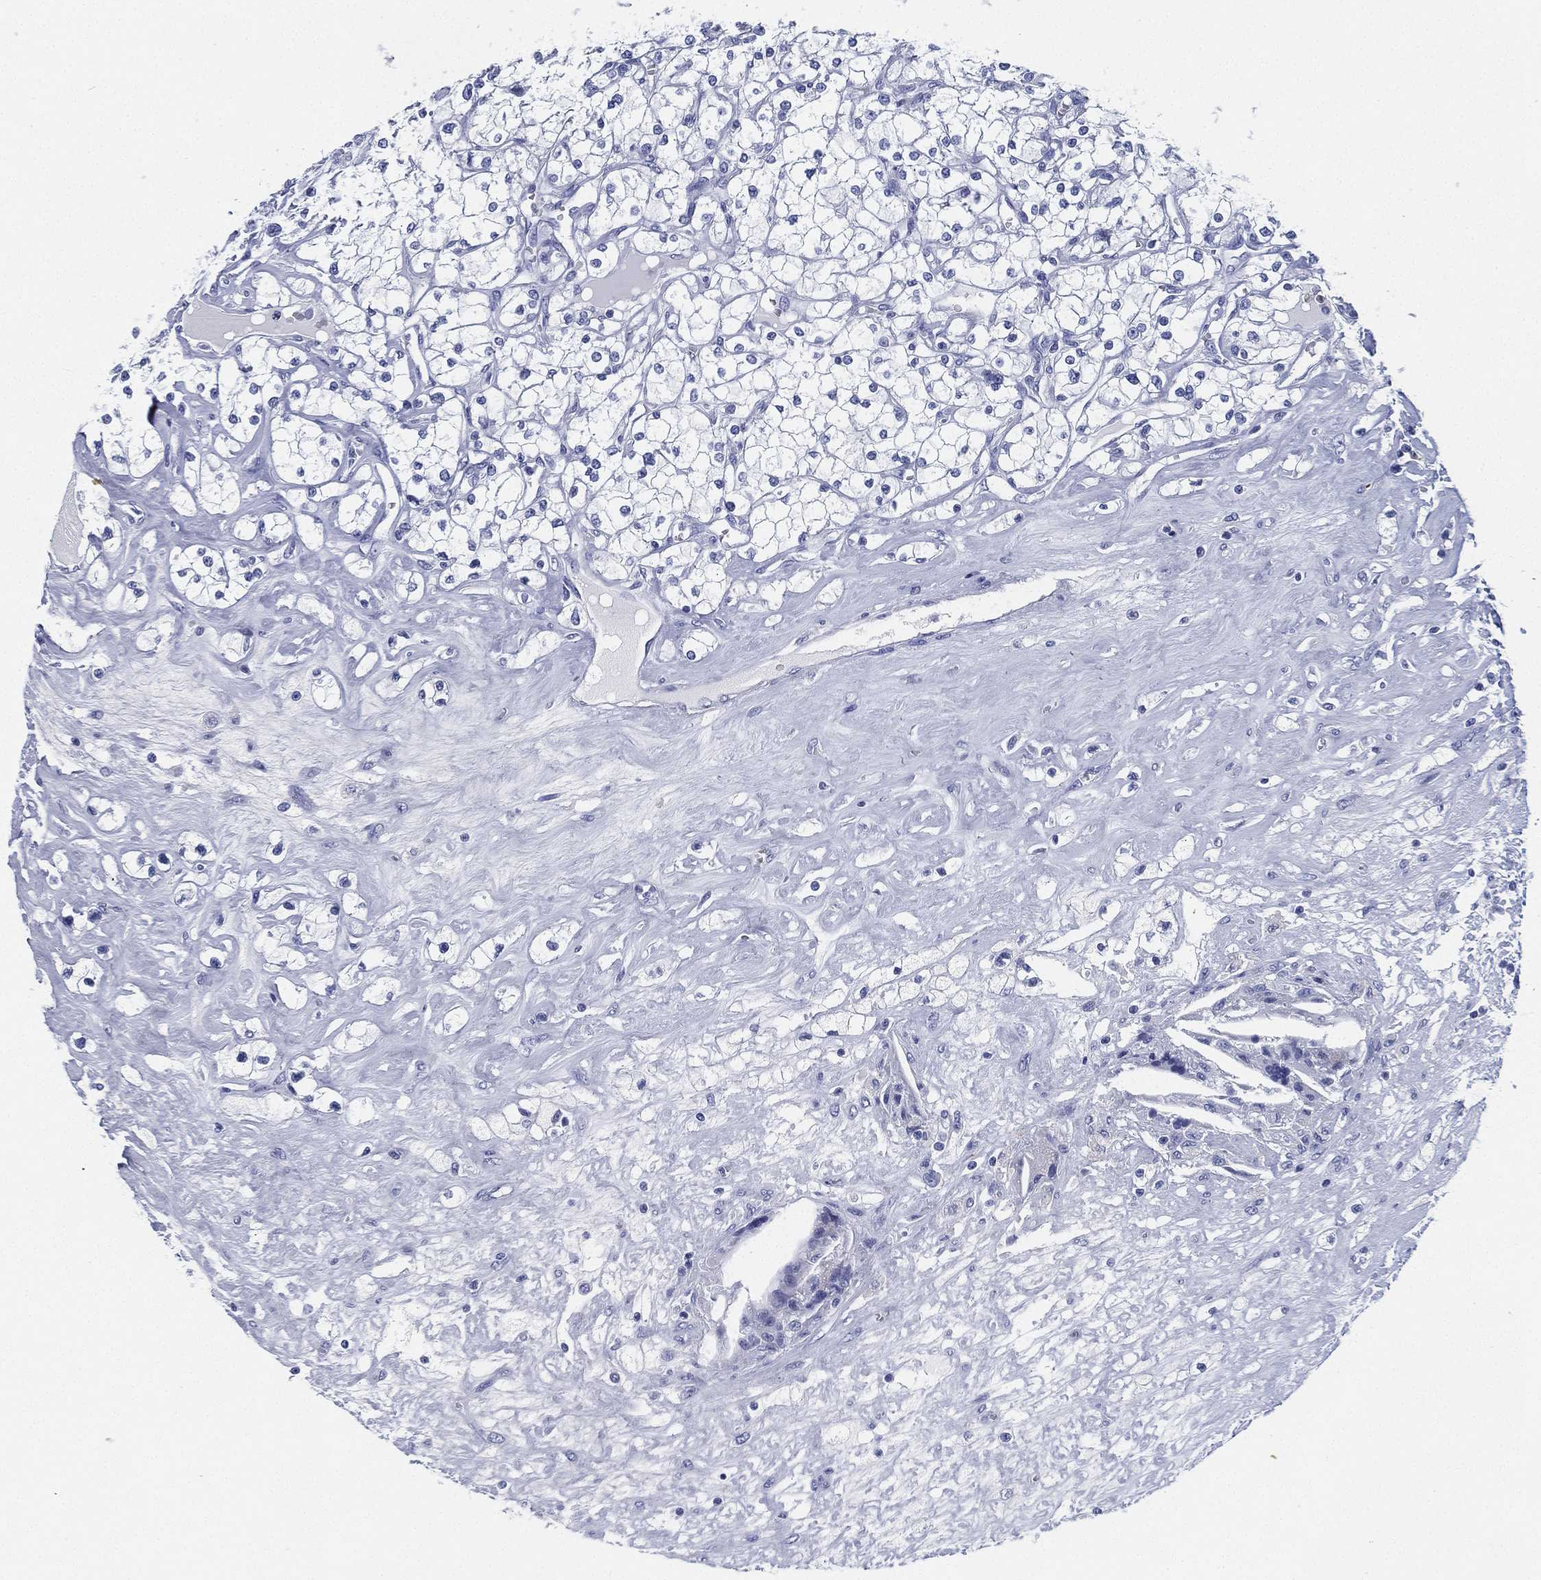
{"staining": {"intensity": "negative", "quantity": "none", "location": "none"}, "tissue": "renal cancer", "cell_type": "Tumor cells", "image_type": "cancer", "snomed": [{"axis": "morphology", "description": "Adenocarcinoma, NOS"}, {"axis": "topography", "description": "Kidney"}], "caption": "The image shows no significant positivity in tumor cells of renal adenocarcinoma.", "gene": "DEFB121", "patient": {"sex": "male", "age": 67}}